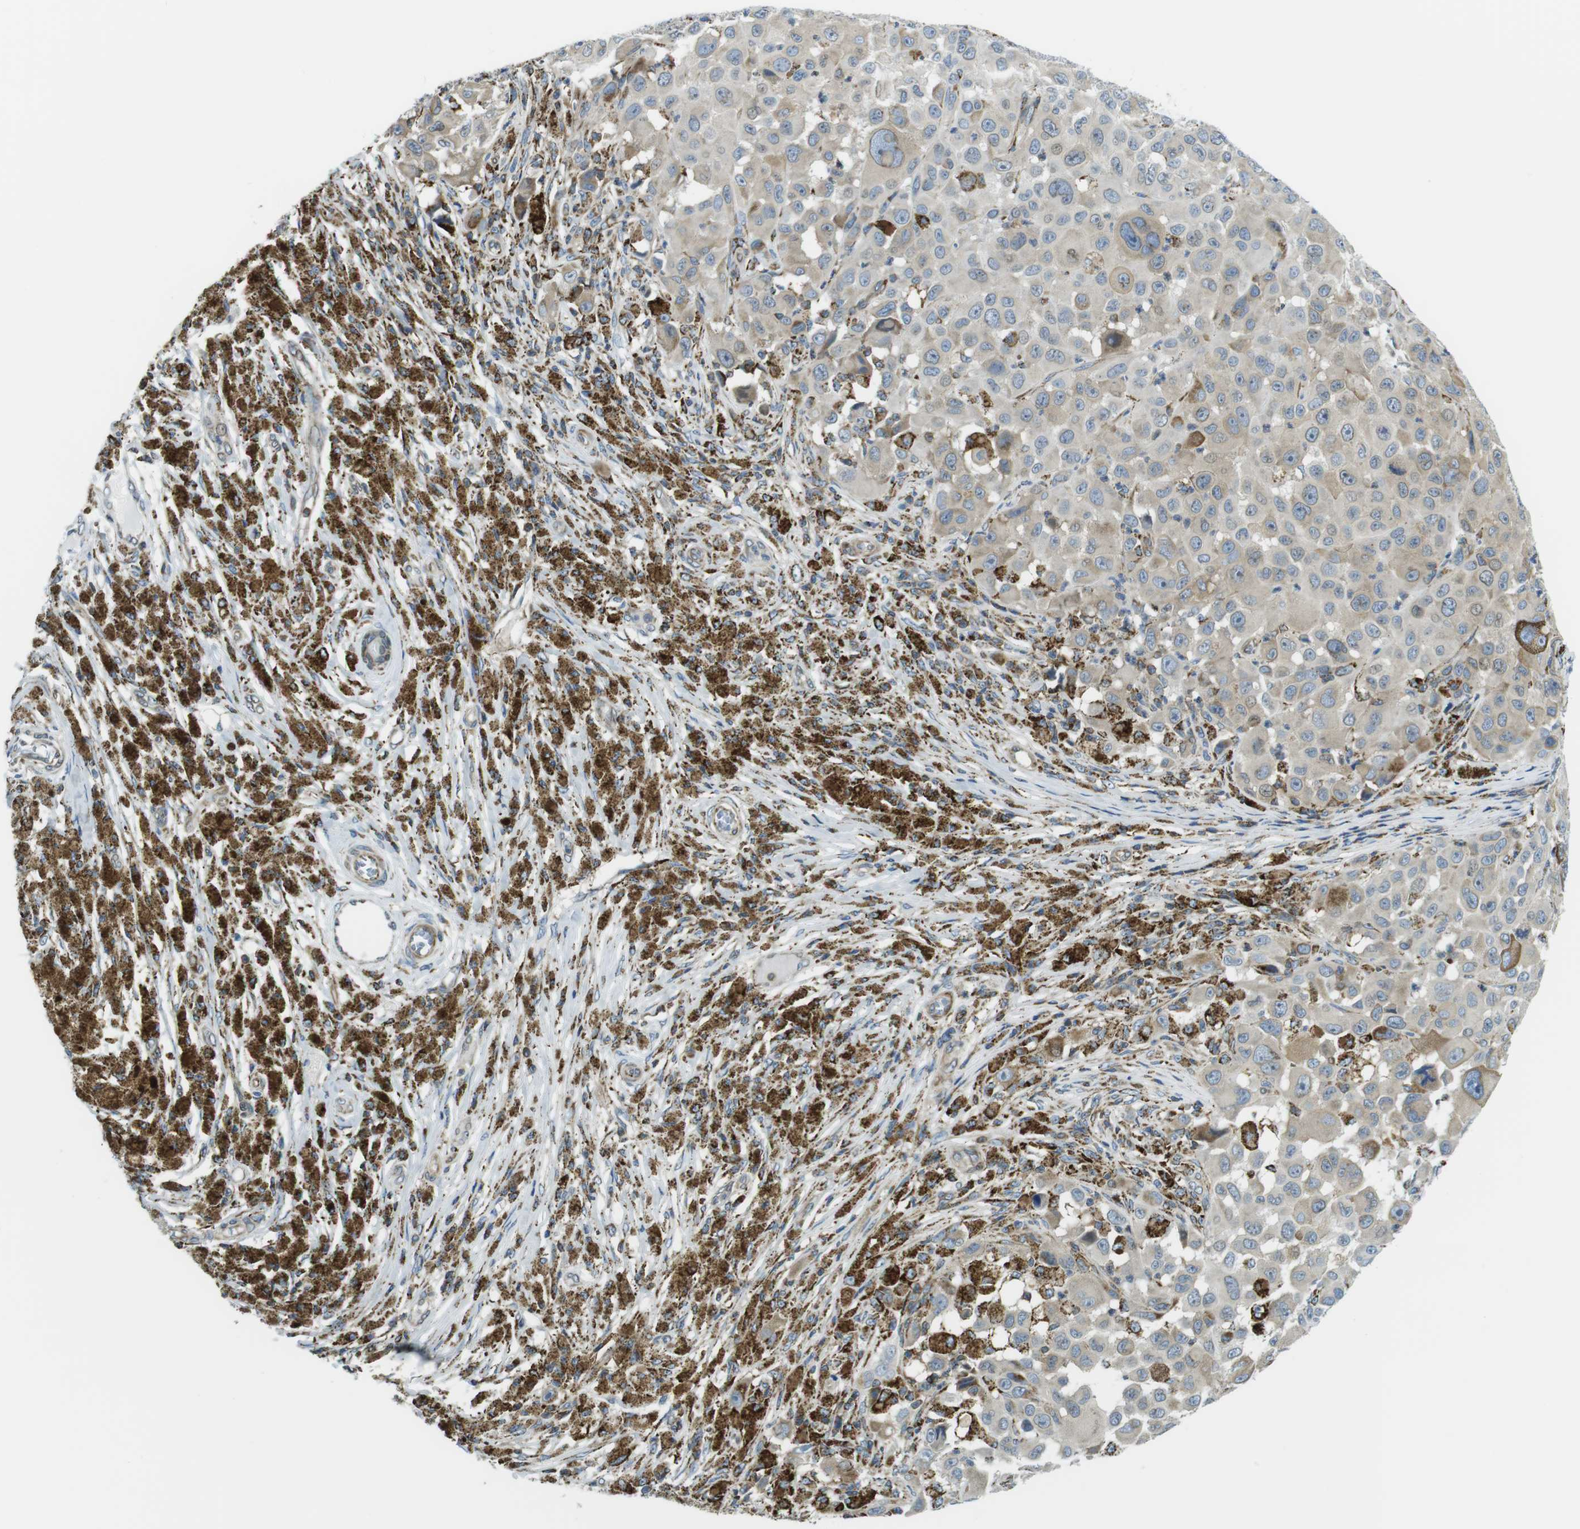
{"staining": {"intensity": "weak", "quantity": "25%-75%", "location": "cytoplasmic/membranous"}, "tissue": "melanoma", "cell_type": "Tumor cells", "image_type": "cancer", "snomed": [{"axis": "morphology", "description": "Malignant melanoma, NOS"}, {"axis": "topography", "description": "Skin"}], "caption": "Protein expression analysis of human malignant melanoma reveals weak cytoplasmic/membranous expression in about 25%-75% of tumor cells.", "gene": "KCNE3", "patient": {"sex": "male", "age": 96}}